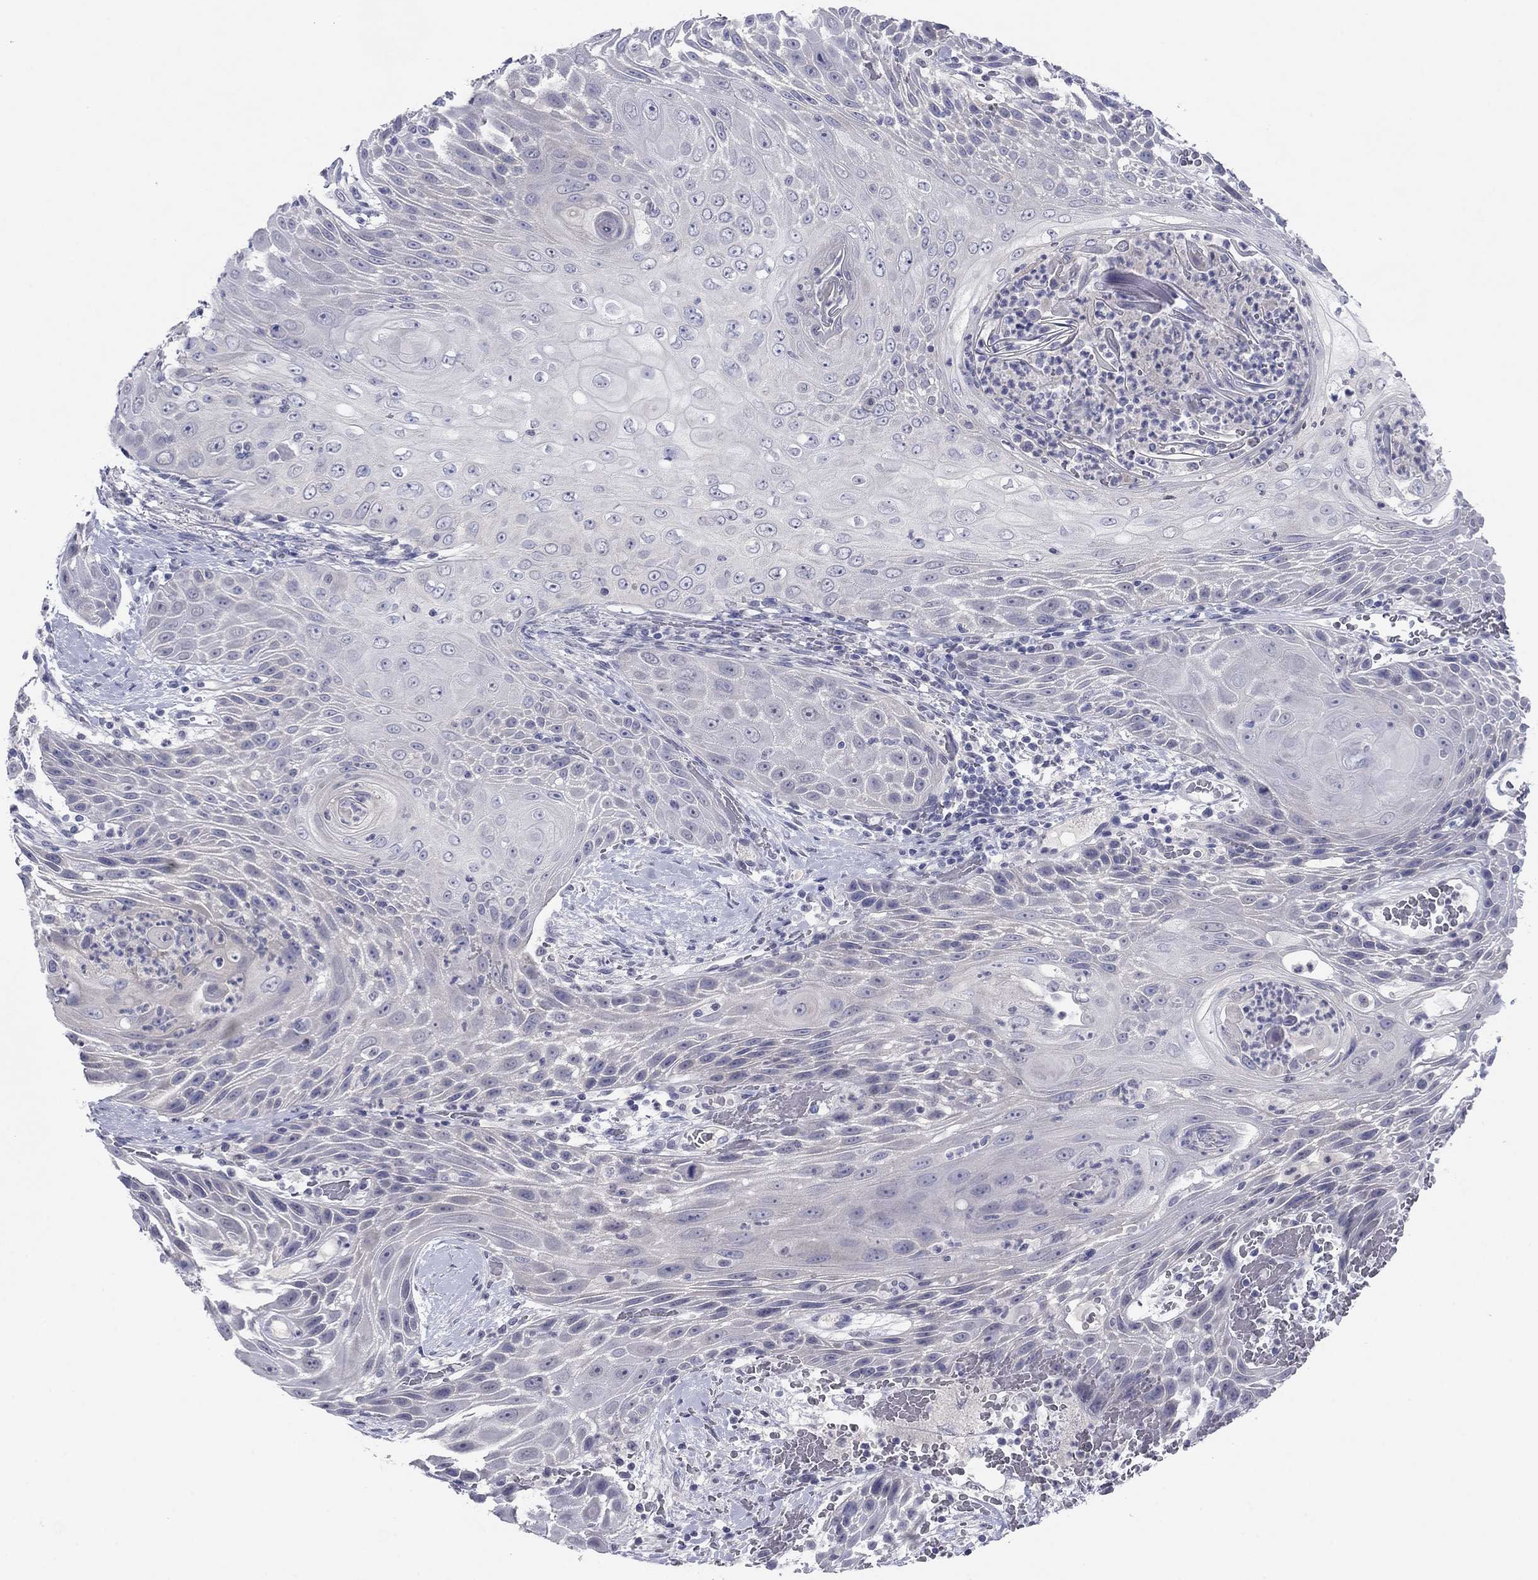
{"staining": {"intensity": "negative", "quantity": "none", "location": "none"}, "tissue": "head and neck cancer", "cell_type": "Tumor cells", "image_type": "cancer", "snomed": [{"axis": "morphology", "description": "Squamous cell carcinoma, NOS"}, {"axis": "topography", "description": "Head-Neck"}], "caption": "High power microscopy image of an IHC image of squamous cell carcinoma (head and neck), revealing no significant staining in tumor cells.", "gene": "PLS1", "patient": {"sex": "male", "age": 69}}